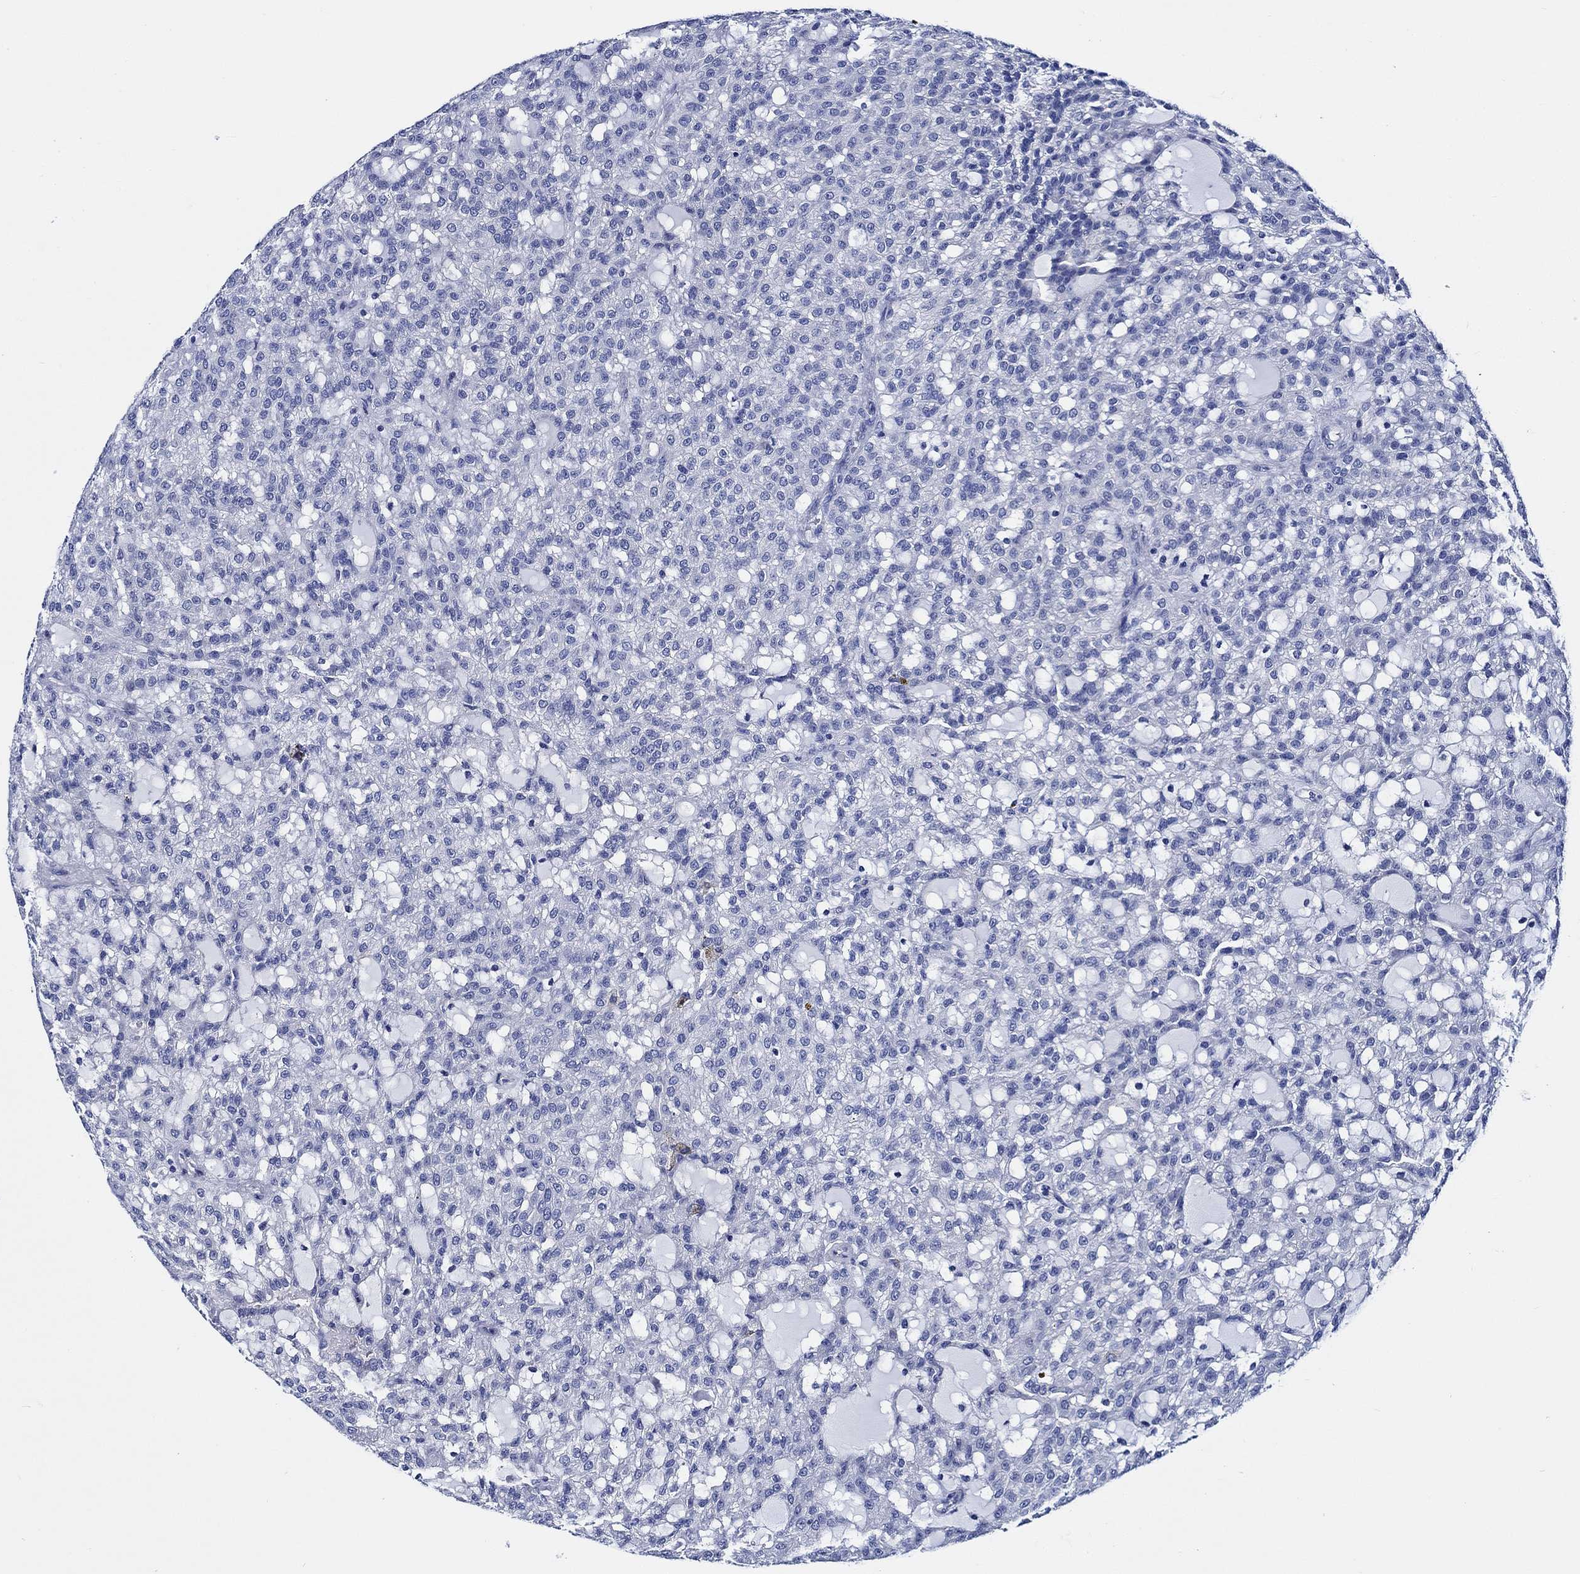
{"staining": {"intensity": "negative", "quantity": "none", "location": "none"}, "tissue": "renal cancer", "cell_type": "Tumor cells", "image_type": "cancer", "snomed": [{"axis": "morphology", "description": "Adenocarcinoma, NOS"}, {"axis": "topography", "description": "Kidney"}], "caption": "Immunohistochemical staining of adenocarcinoma (renal) demonstrates no significant expression in tumor cells. The staining was performed using DAB to visualize the protein expression in brown, while the nuclei were stained in blue with hematoxylin (Magnification: 20x).", "gene": "WDR62", "patient": {"sex": "male", "age": 63}}